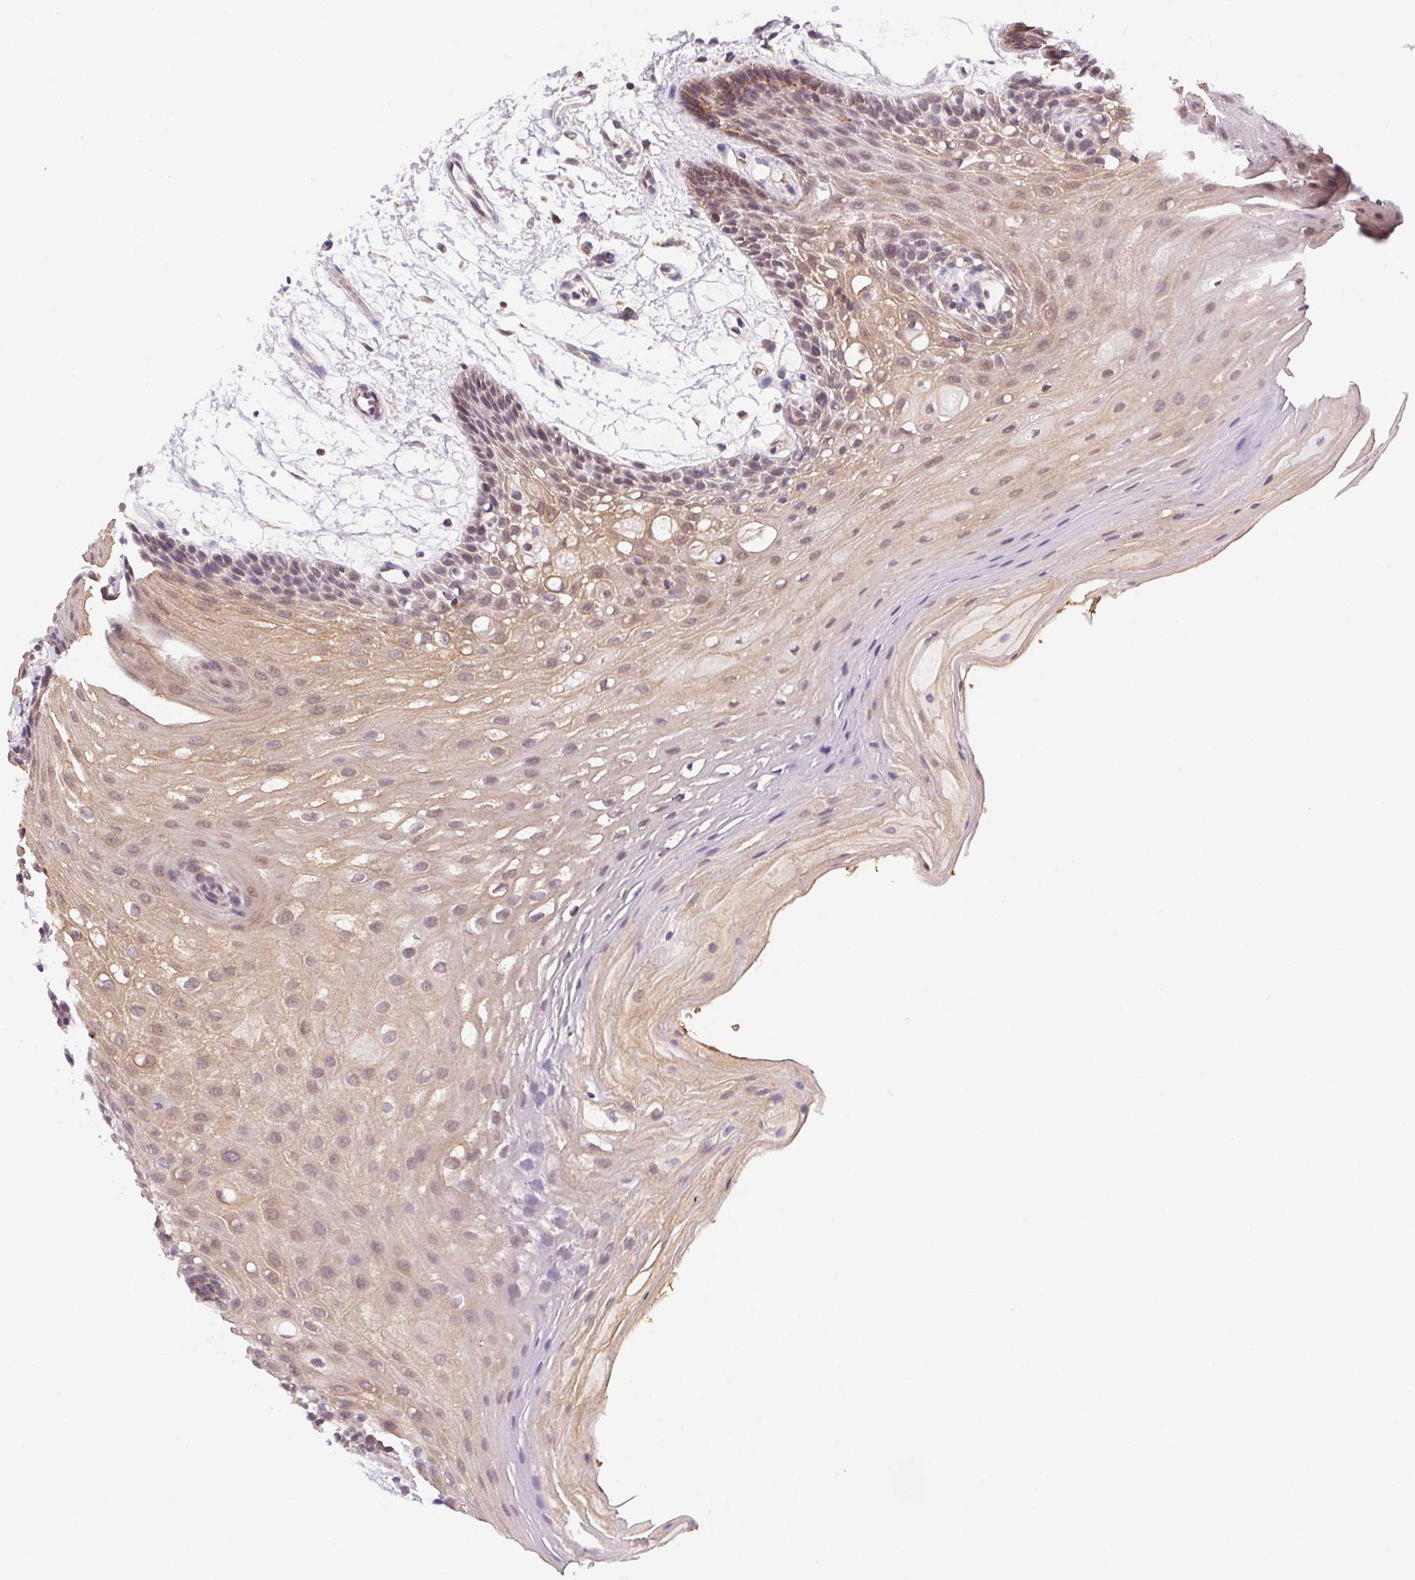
{"staining": {"intensity": "weak", "quantity": "25%-75%", "location": "cytoplasmic/membranous"}, "tissue": "oral mucosa", "cell_type": "Squamous epithelial cells", "image_type": "normal", "snomed": [{"axis": "morphology", "description": "Normal tissue, NOS"}, {"axis": "morphology", "description": "Squamous cell carcinoma, NOS"}, {"axis": "topography", "description": "Oral tissue"}, {"axis": "topography", "description": "Tounge, NOS"}, {"axis": "topography", "description": "Head-Neck"}], "caption": "Protein analysis of benign oral mucosa shows weak cytoplasmic/membranous staining in about 25%-75% of squamous epithelial cells. (brown staining indicates protein expression, while blue staining denotes nuclei).", "gene": "METTL13", "patient": {"sex": "male", "age": 62}}